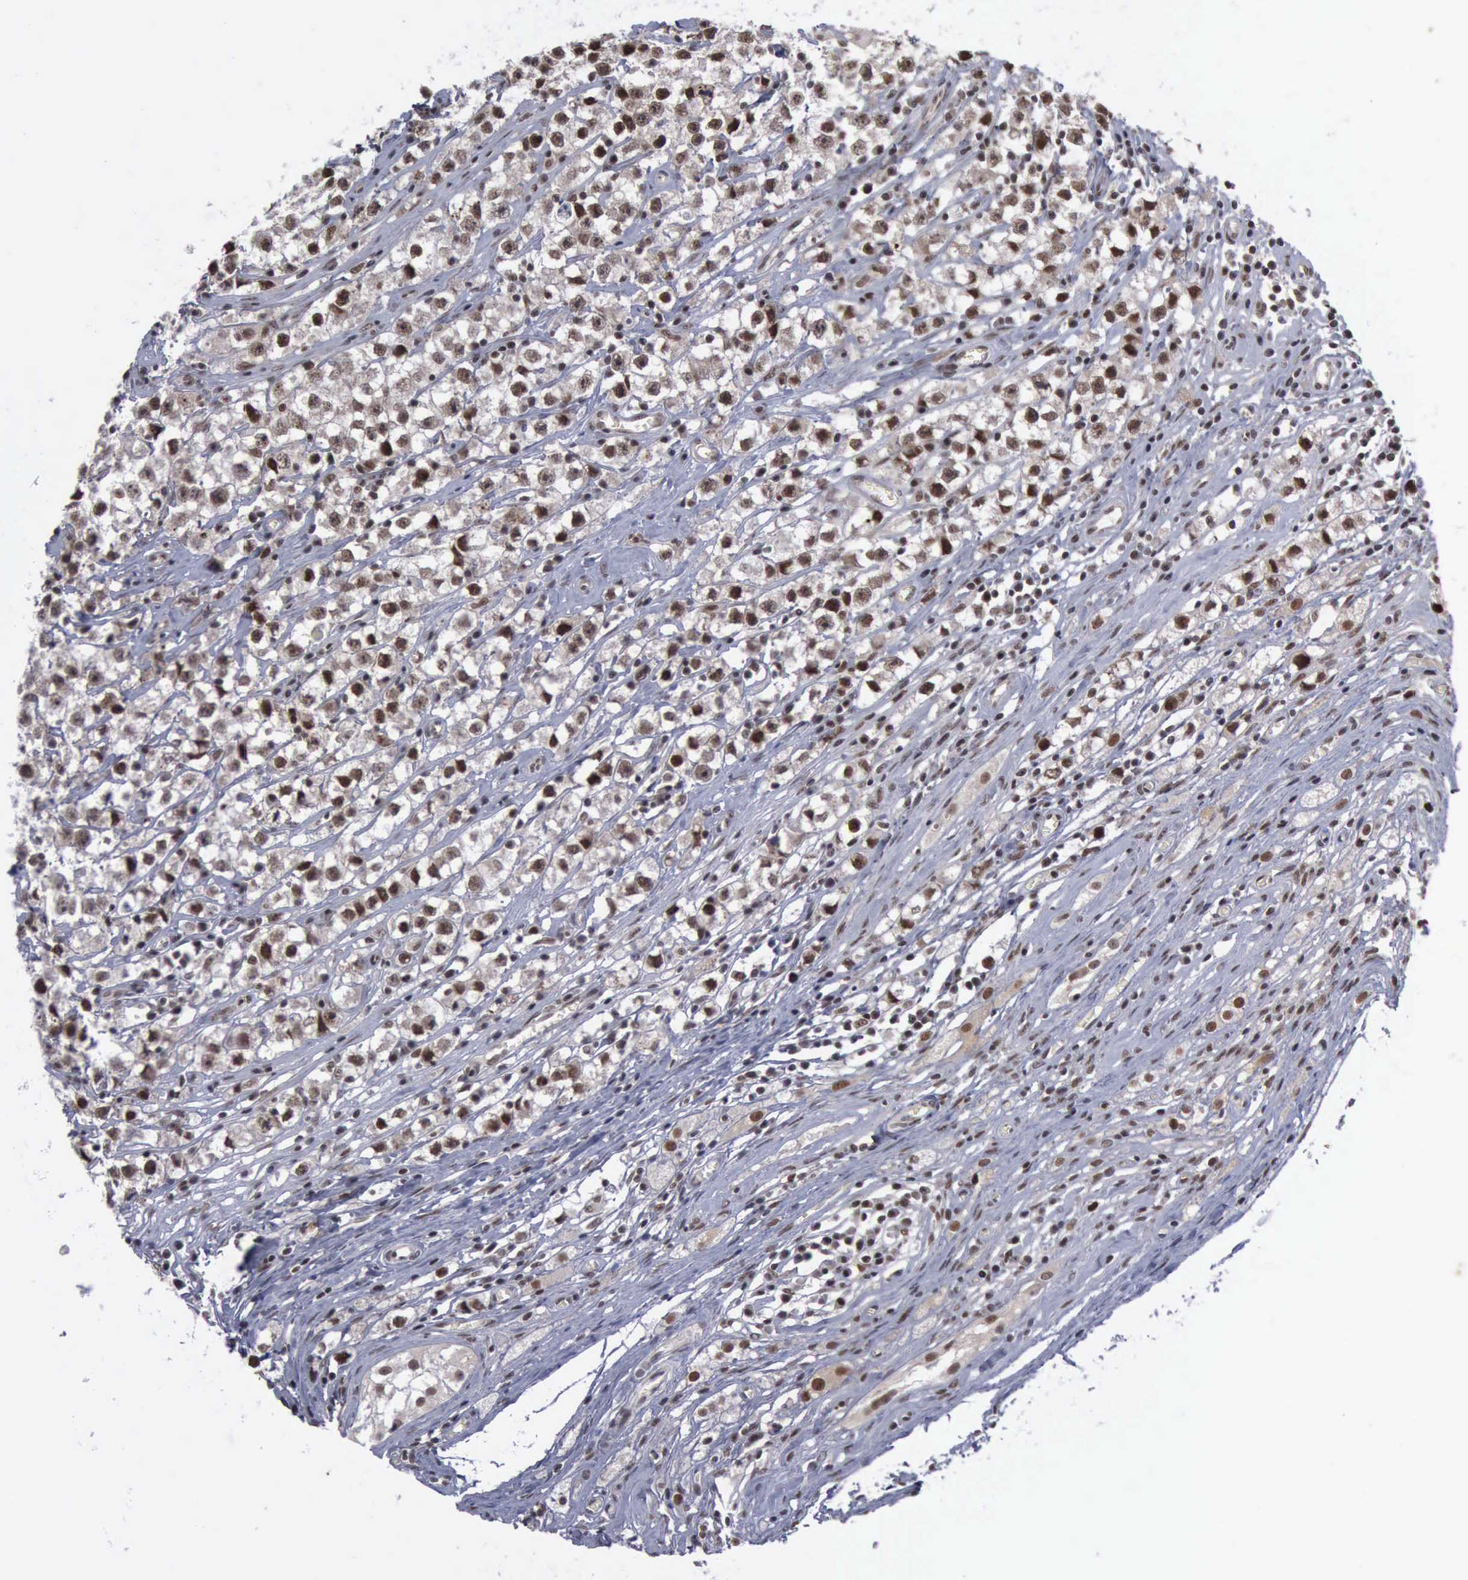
{"staining": {"intensity": "moderate", "quantity": ">75%", "location": "cytoplasmic/membranous,nuclear"}, "tissue": "testis cancer", "cell_type": "Tumor cells", "image_type": "cancer", "snomed": [{"axis": "morphology", "description": "Seminoma, NOS"}, {"axis": "topography", "description": "Testis"}], "caption": "This micrograph exhibits testis cancer (seminoma) stained with immunohistochemistry to label a protein in brown. The cytoplasmic/membranous and nuclear of tumor cells show moderate positivity for the protein. Nuclei are counter-stained blue.", "gene": "ATM", "patient": {"sex": "male", "age": 35}}